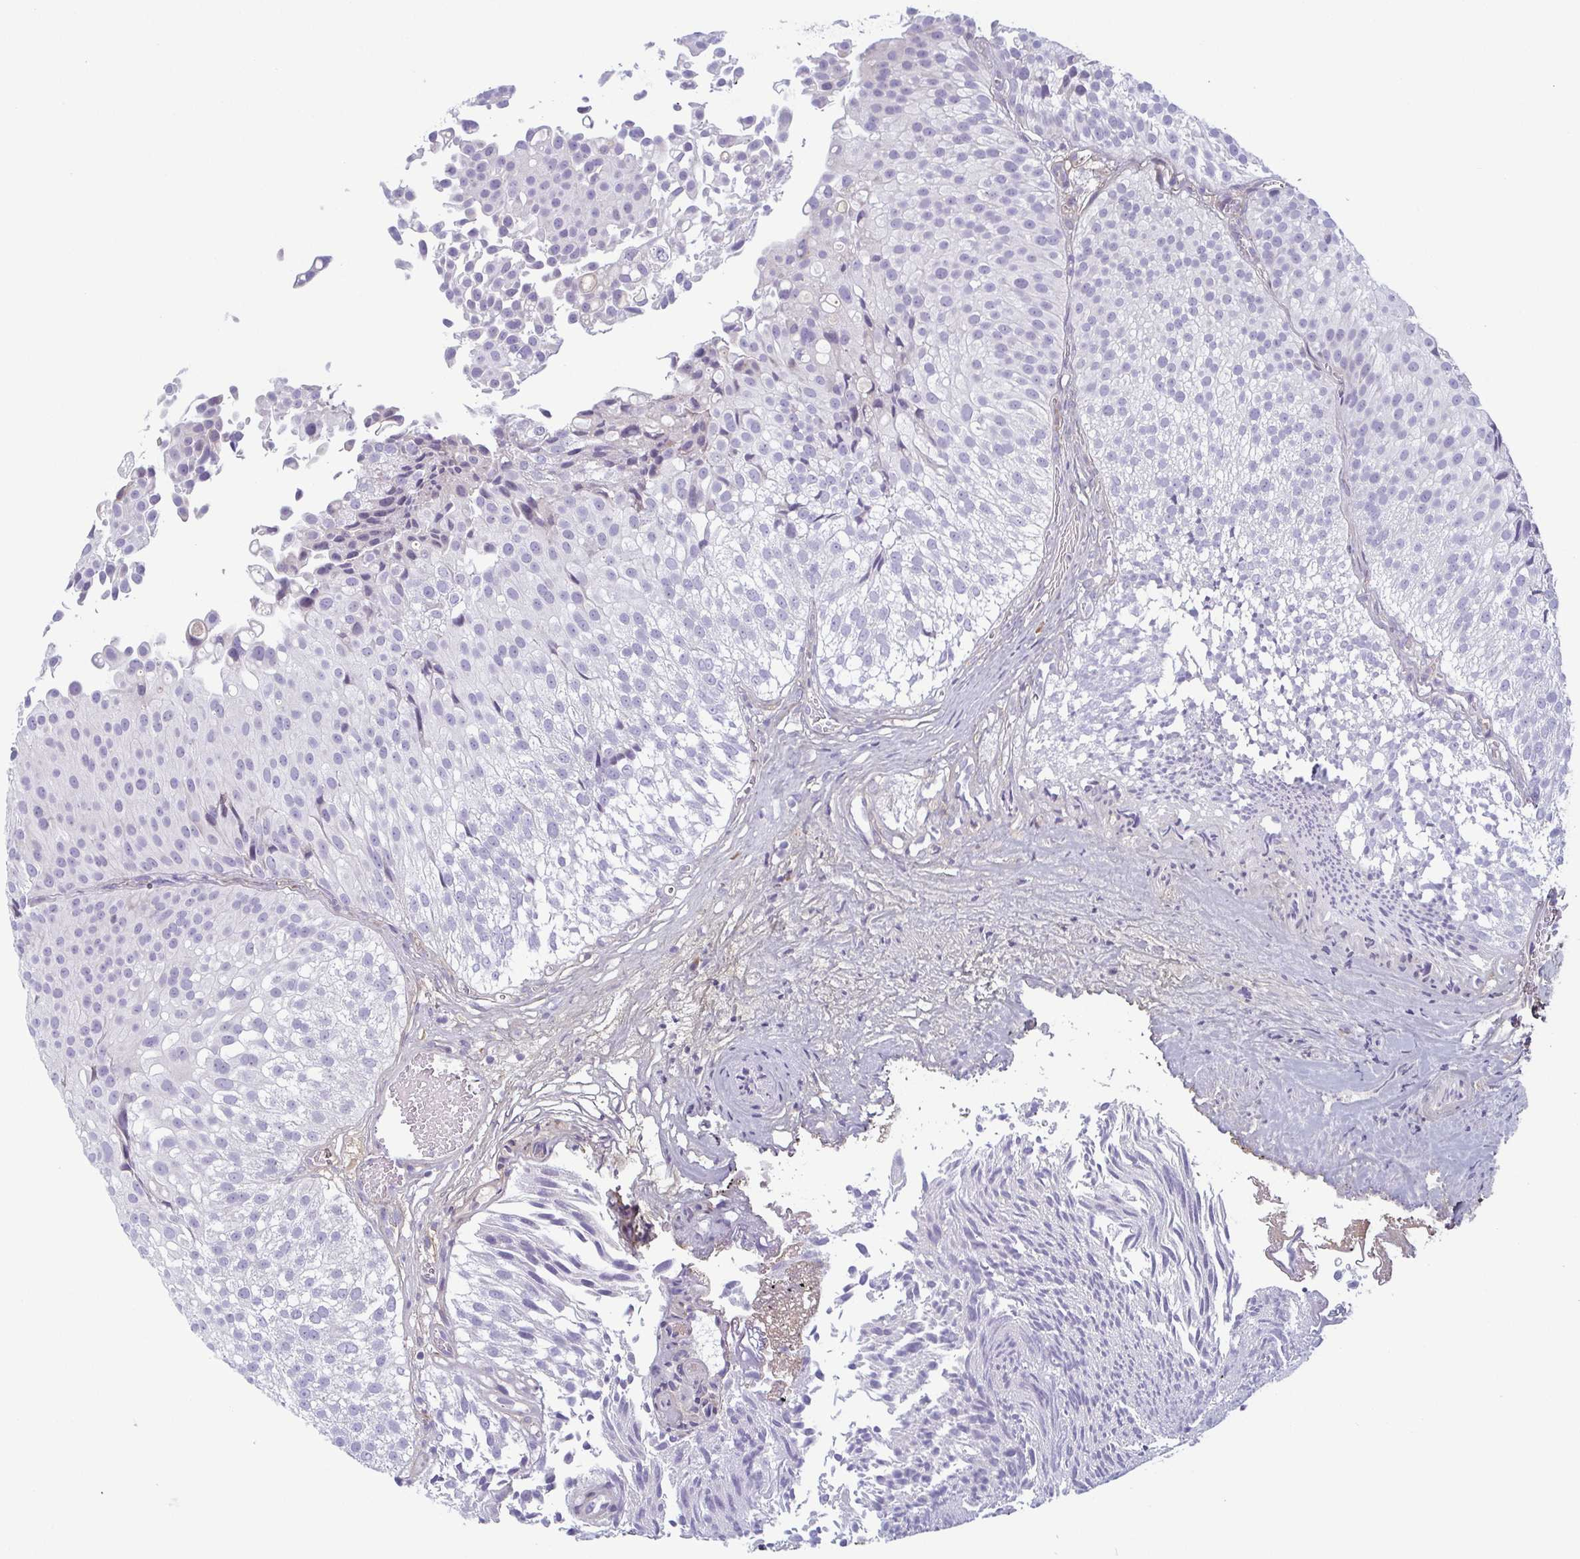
{"staining": {"intensity": "negative", "quantity": "none", "location": "none"}, "tissue": "urothelial cancer", "cell_type": "Tumor cells", "image_type": "cancer", "snomed": [{"axis": "morphology", "description": "Urothelial carcinoma, Low grade"}, {"axis": "topography", "description": "Urinary bladder"}], "caption": "The histopathology image demonstrates no significant staining in tumor cells of urothelial cancer.", "gene": "ECM1", "patient": {"sex": "male", "age": 80}}